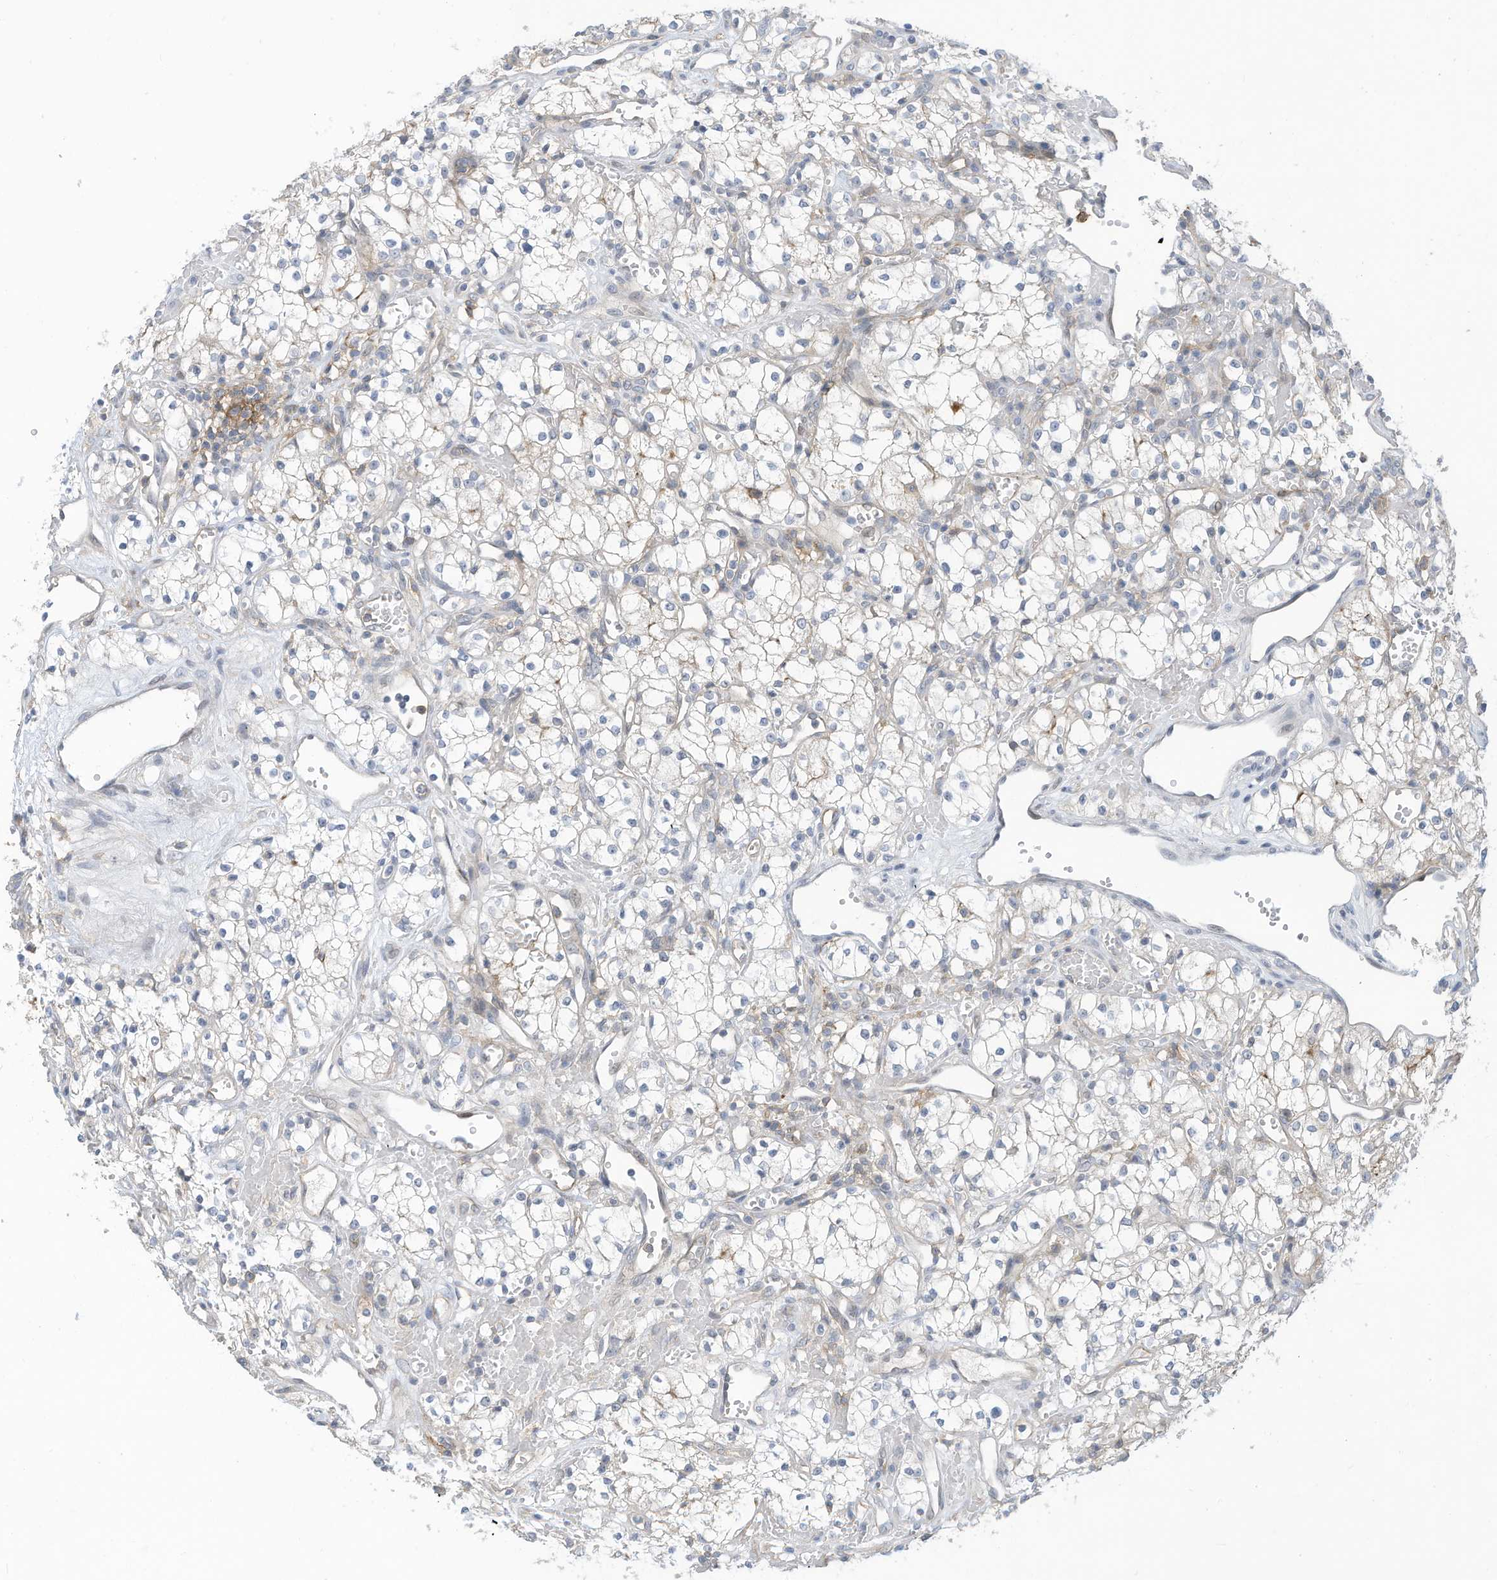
{"staining": {"intensity": "negative", "quantity": "none", "location": "none"}, "tissue": "renal cancer", "cell_type": "Tumor cells", "image_type": "cancer", "snomed": [{"axis": "morphology", "description": "Adenocarcinoma, NOS"}, {"axis": "topography", "description": "Kidney"}], "caption": "The IHC image has no significant positivity in tumor cells of renal cancer (adenocarcinoma) tissue.", "gene": "SLC1A5", "patient": {"sex": "male", "age": 59}}